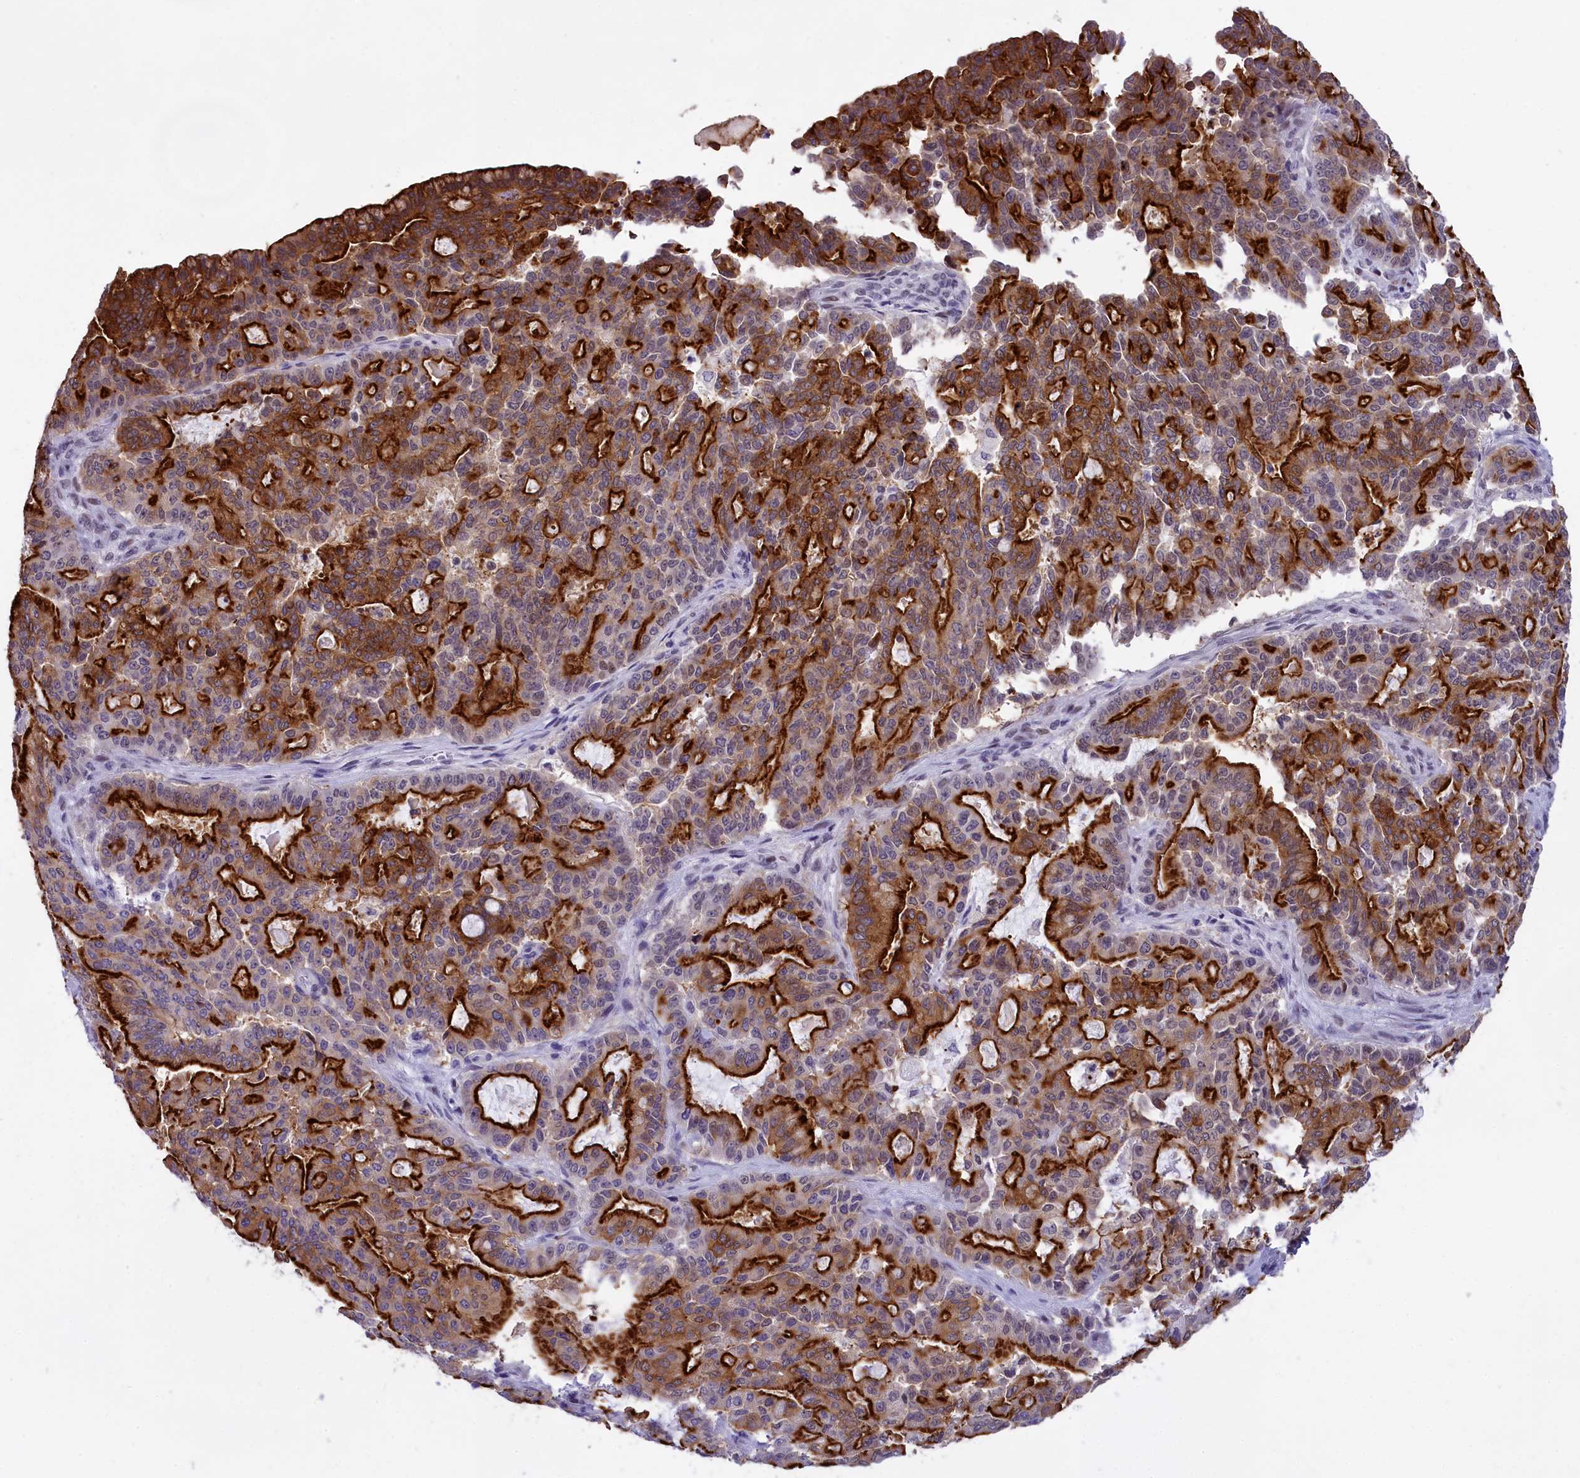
{"staining": {"intensity": "strong", "quantity": ">75%", "location": "cytoplasmic/membranous"}, "tissue": "pancreatic cancer", "cell_type": "Tumor cells", "image_type": "cancer", "snomed": [{"axis": "morphology", "description": "Adenocarcinoma, NOS"}, {"axis": "topography", "description": "Pancreas"}], "caption": "This micrograph shows pancreatic cancer stained with IHC to label a protein in brown. The cytoplasmic/membranous of tumor cells show strong positivity for the protein. Nuclei are counter-stained blue.", "gene": "SPIRE2", "patient": {"sex": "male", "age": 63}}